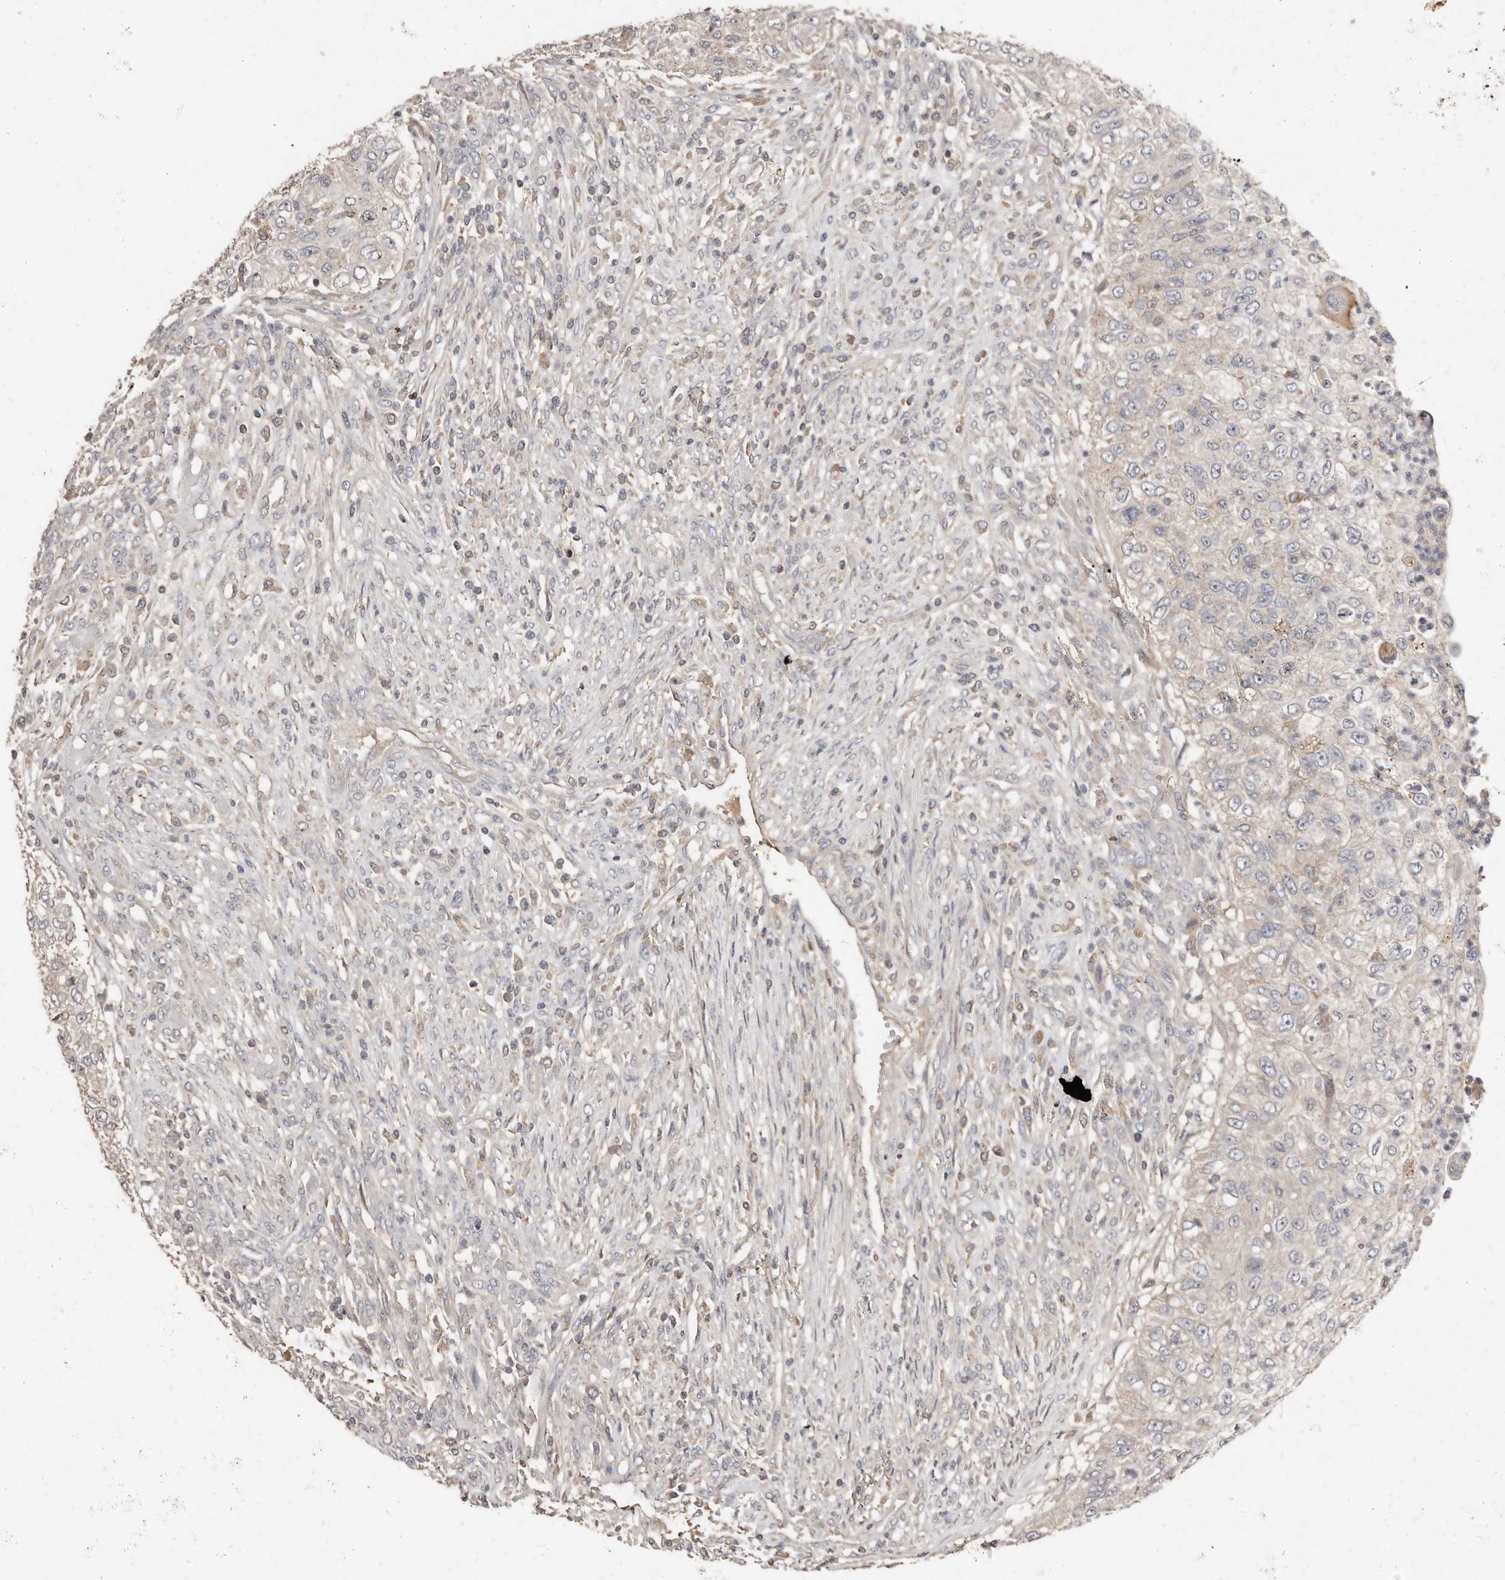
{"staining": {"intensity": "negative", "quantity": "none", "location": "none"}, "tissue": "urothelial cancer", "cell_type": "Tumor cells", "image_type": "cancer", "snomed": [{"axis": "morphology", "description": "Urothelial carcinoma, High grade"}, {"axis": "topography", "description": "Urinary bladder"}], "caption": "Immunohistochemistry (IHC) histopathology image of urothelial cancer stained for a protein (brown), which displays no staining in tumor cells. (IHC, brightfield microscopy, high magnification).", "gene": "SLC39A2", "patient": {"sex": "female", "age": 60}}